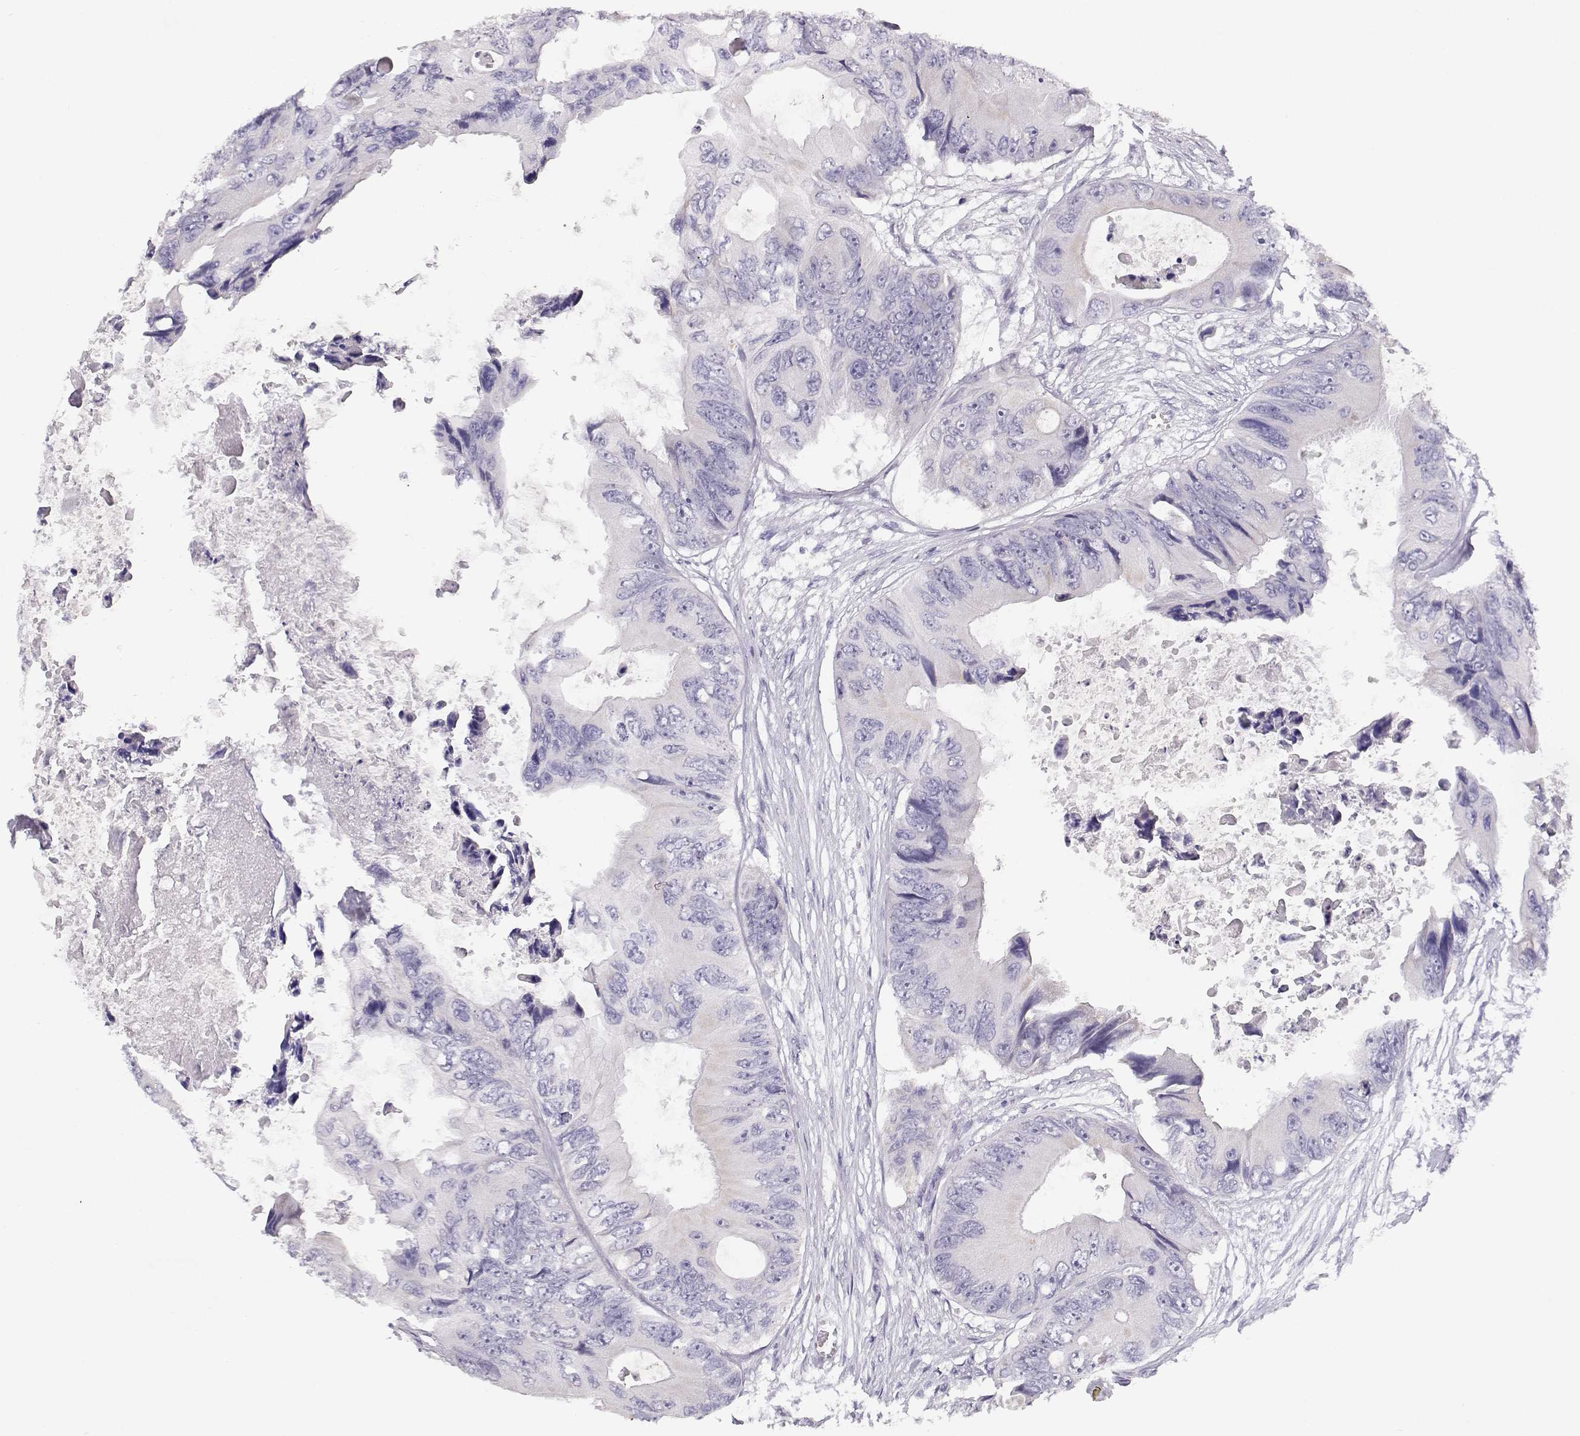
{"staining": {"intensity": "negative", "quantity": "none", "location": "none"}, "tissue": "colorectal cancer", "cell_type": "Tumor cells", "image_type": "cancer", "snomed": [{"axis": "morphology", "description": "Adenocarcinoma, NOS"}, {"axis": "topography", "description": "Rectum"}], "caption": "Immunohistochemistry (IHC) of human colorectal cancer (adenocarcinoma) shows no positivity in tumor cells. (DAB (3,3'-diaminobenzidine) immunohistochemistry visualized using brightfield microscopy, high magnification).", "gene": "MAGEC1", "patient": {"sex": "male", "age": 63}}